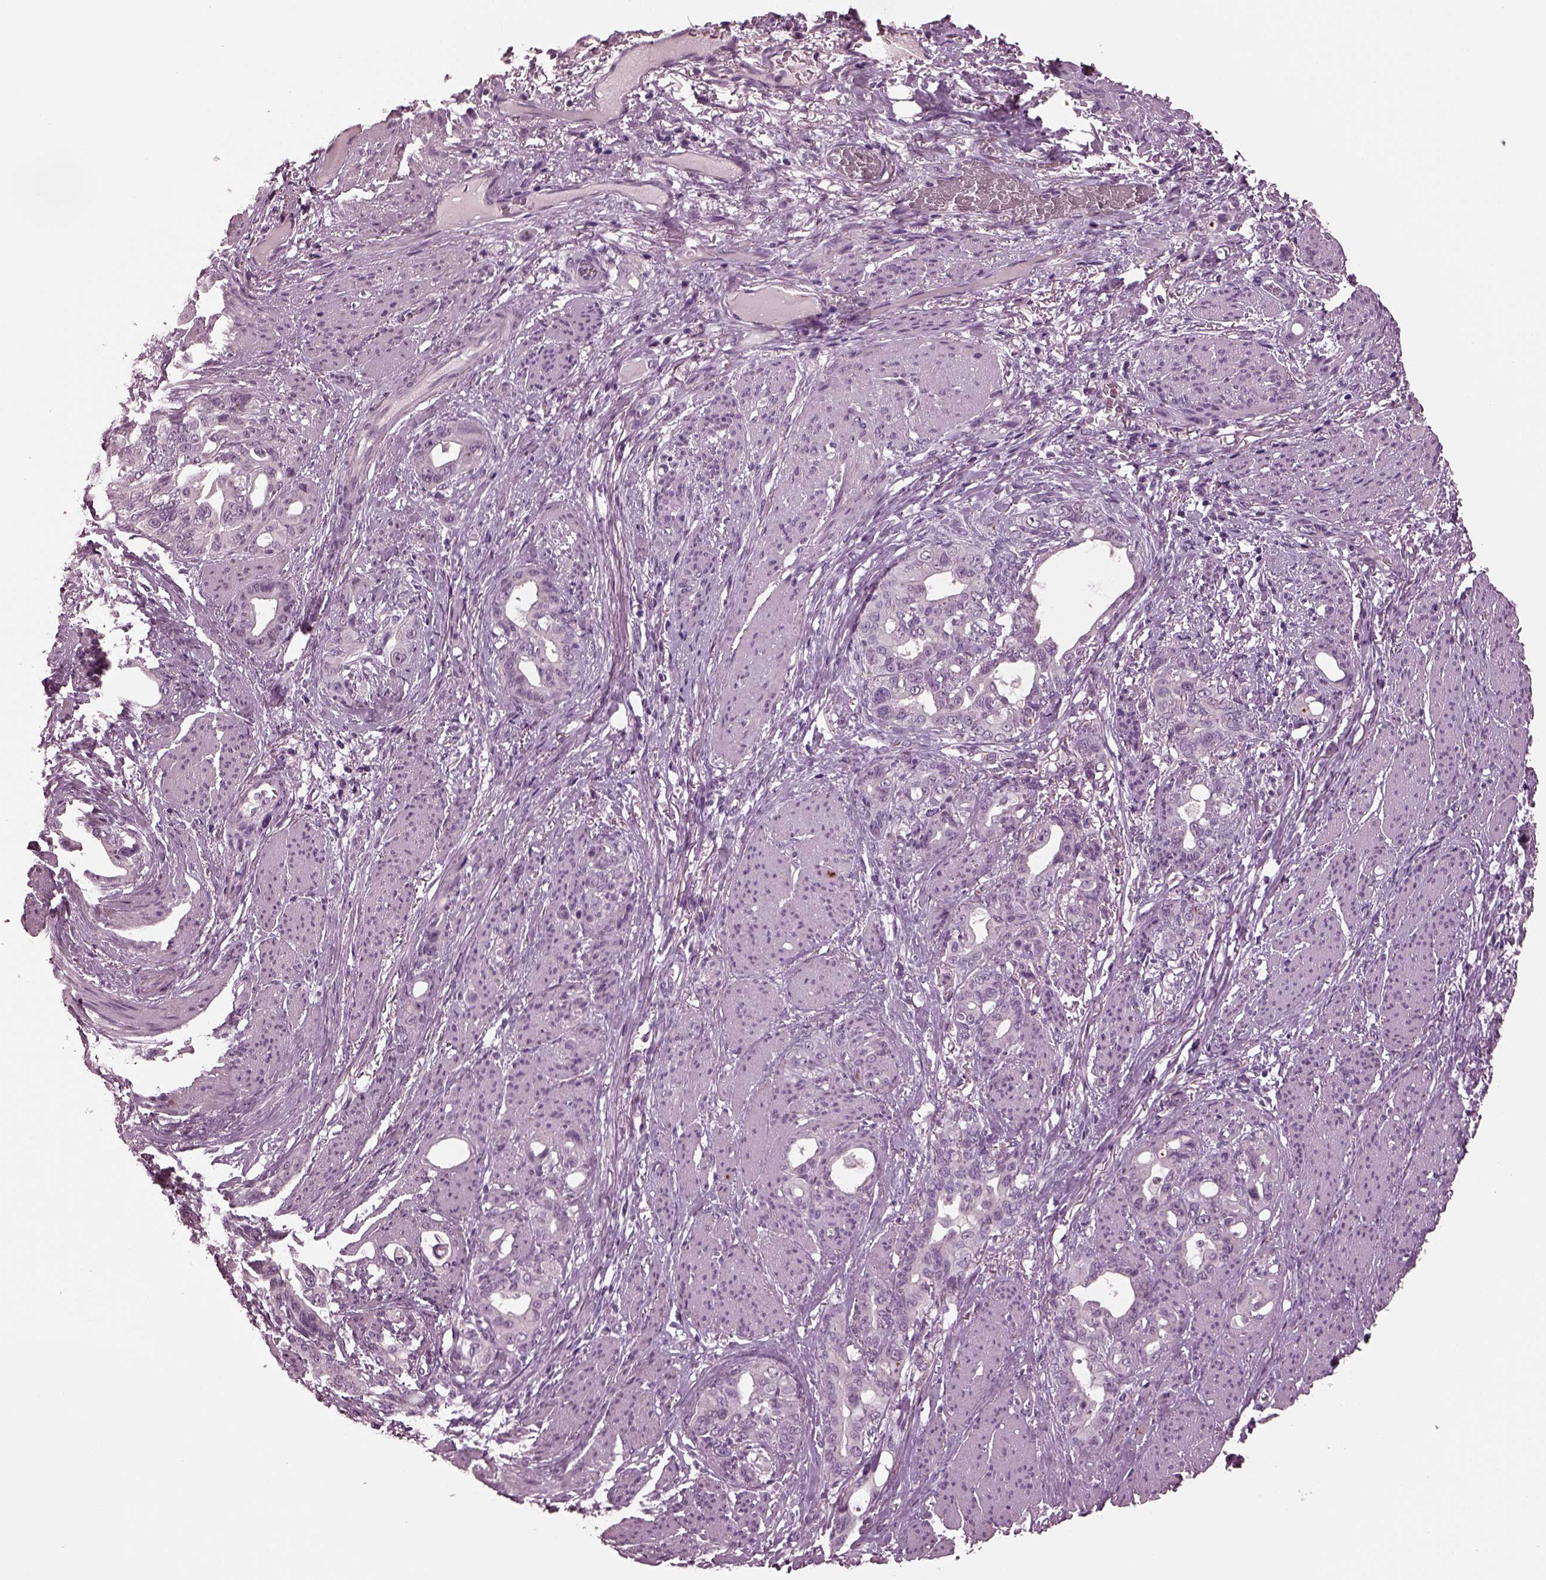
{"staining": {"intensity": "negative", "quantity": "none", "location": "none"}, "tissue": "stomach cancer", "cell_type": "Tumor cells", "image_type": "cancer", "snomed": [{"axis": "morphology", "description": "Normal tissue, NOS"}, {"axis": "morphology", "description": "Adenocarcinoma, NOS"}, {"axis": "topography", "description": "Esophagus"}, {"axis": "topography", "description": "Stomach, upper"}], "caption": "The image demonstrates no significant staining in tumor cells of stomach adenocarcinoma.", "gene": "MIB2", "patient": {"sex": "male", "age": 62}}